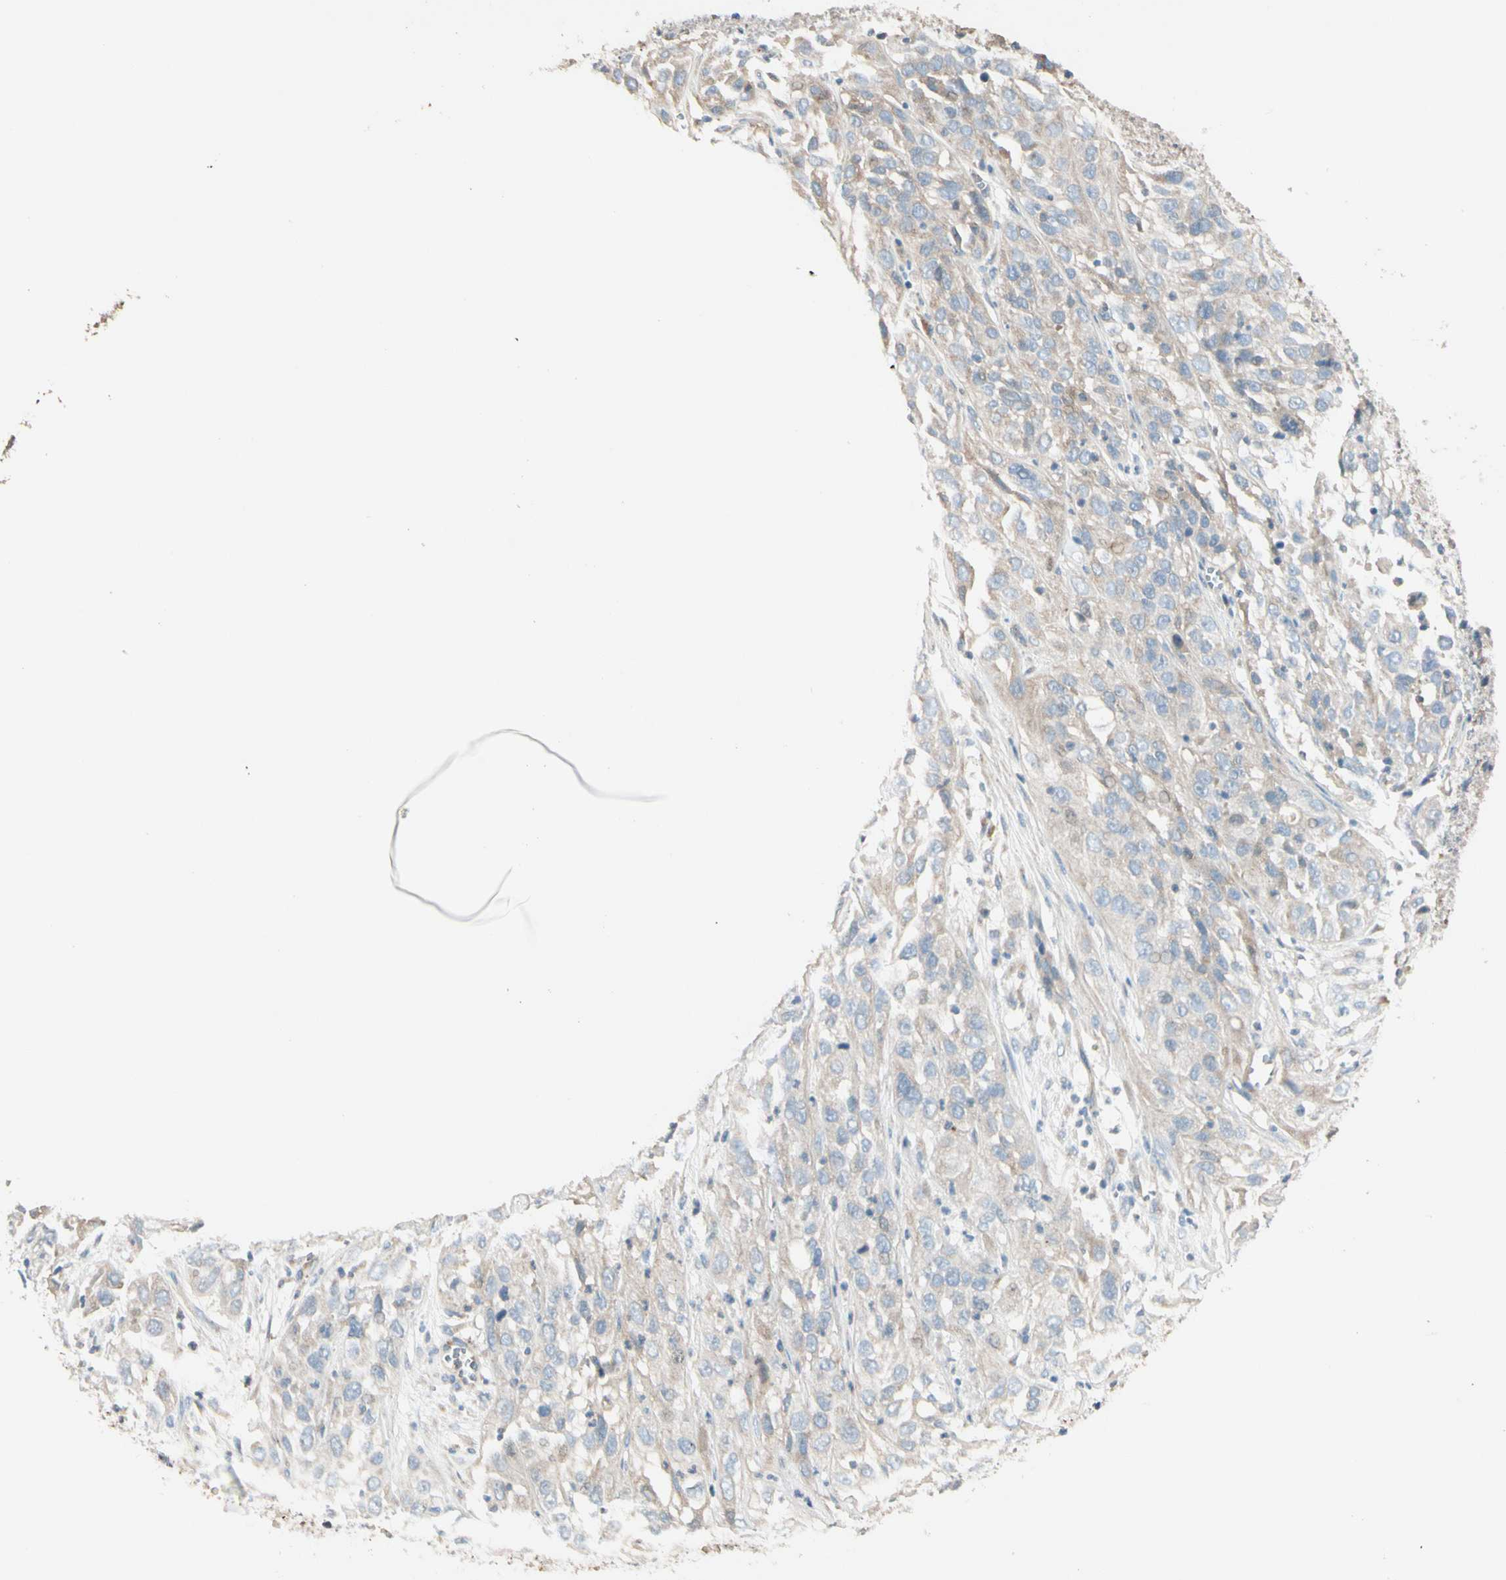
{"staining": {"intensity": "weak", "quantity": ">75%", "location": "cytoplasmic/membranous"}, "tissue": "cervical cancer", "cell_type": "Tumor cells", "image_type": "cancer", "snomed": [{"axis": "morphology", "description": "Squamous cell carcinoma, NOS"}, {"axis": "topography", "description": "Cervix"}], "caption": "Cervical squamous cell carcinoma was stained to show a protein in brown. There is low levels of weak cytoplasmic/membranous expression in about >75% of tumor cells. (DAB IHC with brightfield microscopy, high magnification).", "gene": "EPHA3", "patient": {"sex": "female", "age": 32}}